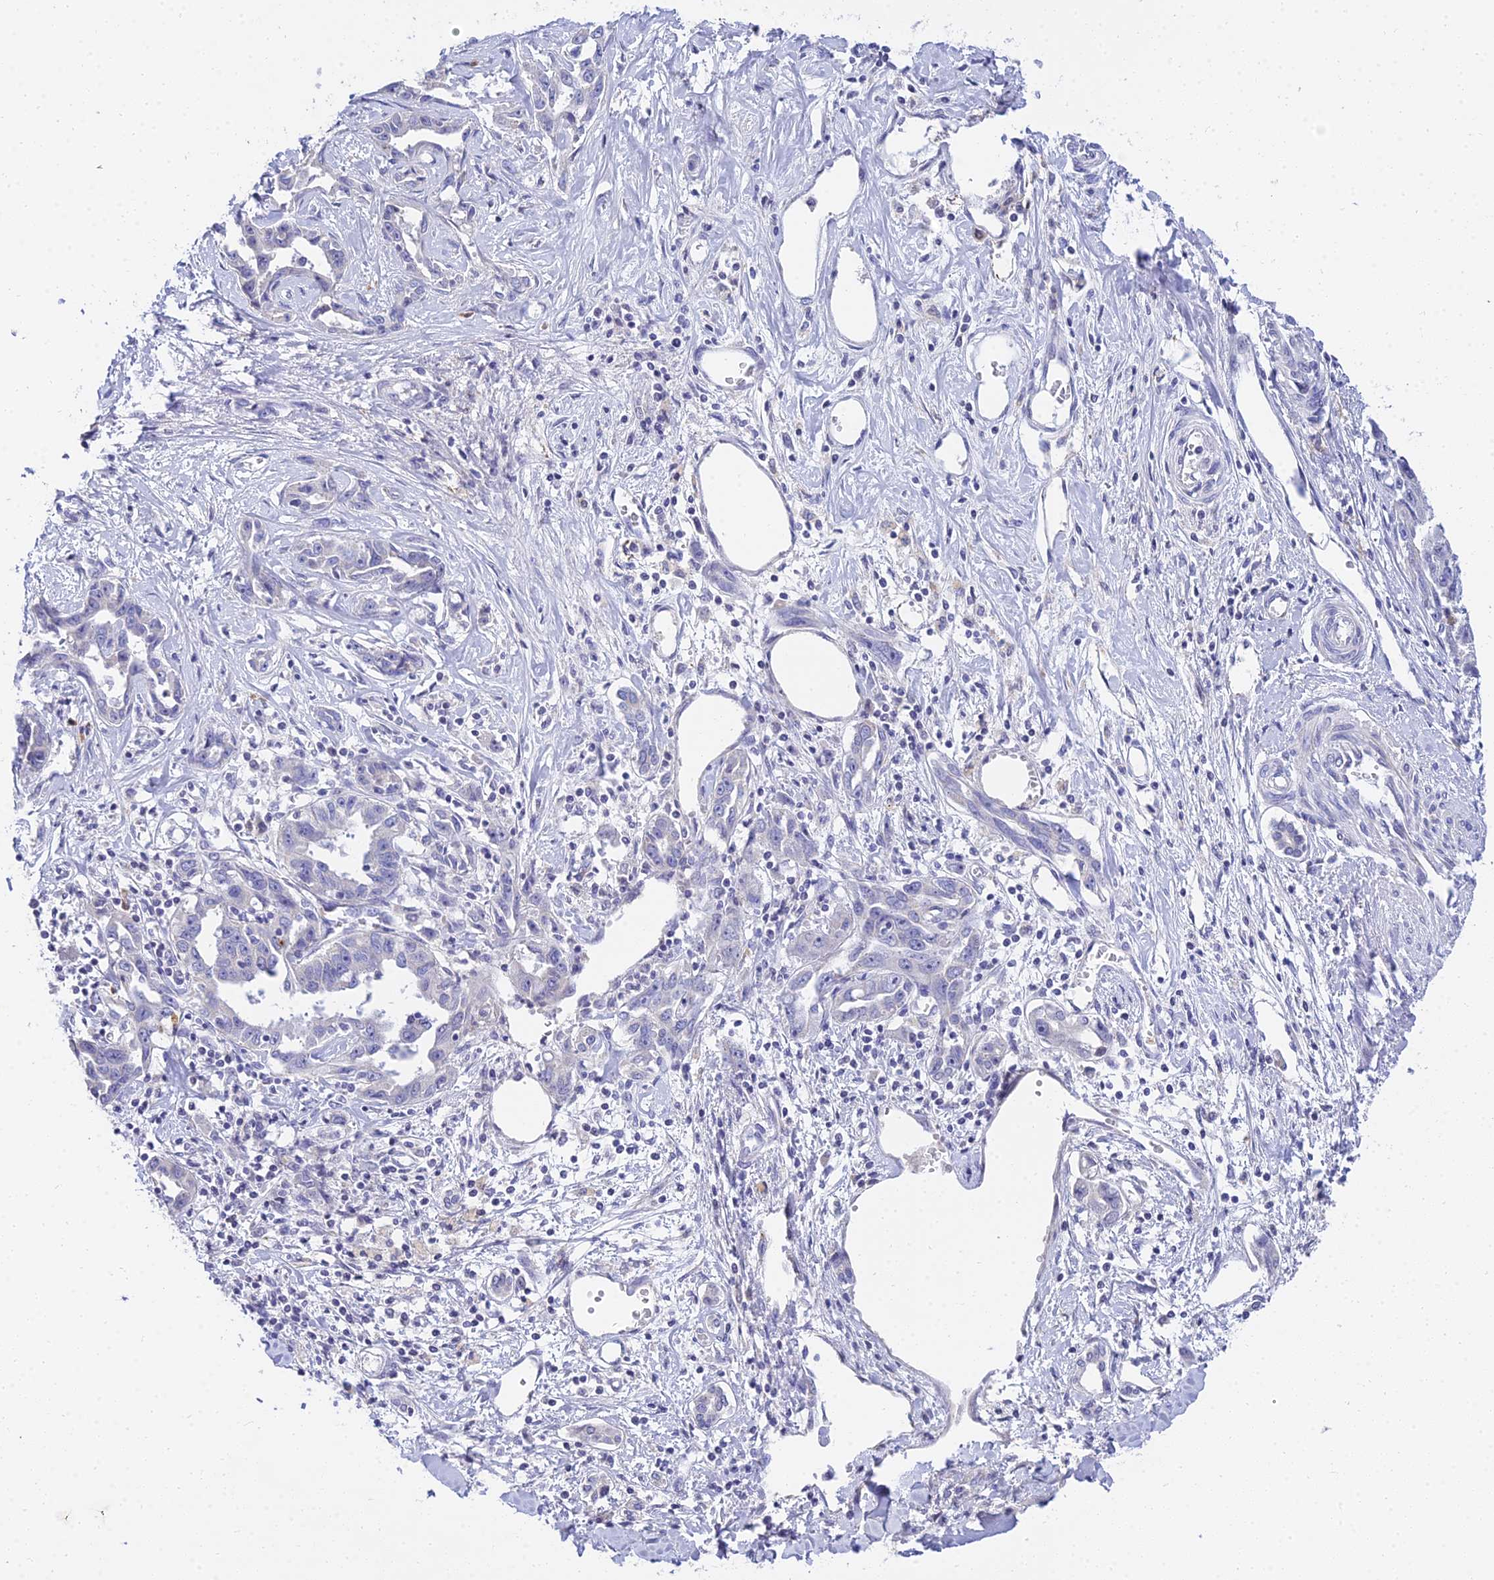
{"staining": {"intensity": "negative", "quantity": "none", "location": "none"}, "tissue": "liver cancer", "cell_type": "Tumor cells", "image_type": "cancer", "snomed": [{"axis": "morphology", "description": "Cholangiocarcinoma"}, {"axis": "topography", "description": "Liver"}], "caption": "IHC histopathology image of human liver cholangiocarcinoma stained for a protein (brown), which reveals no positivity in tumor cells.", "gene": "VWC2L", "patient": {"sex": "male", "age": 59}}